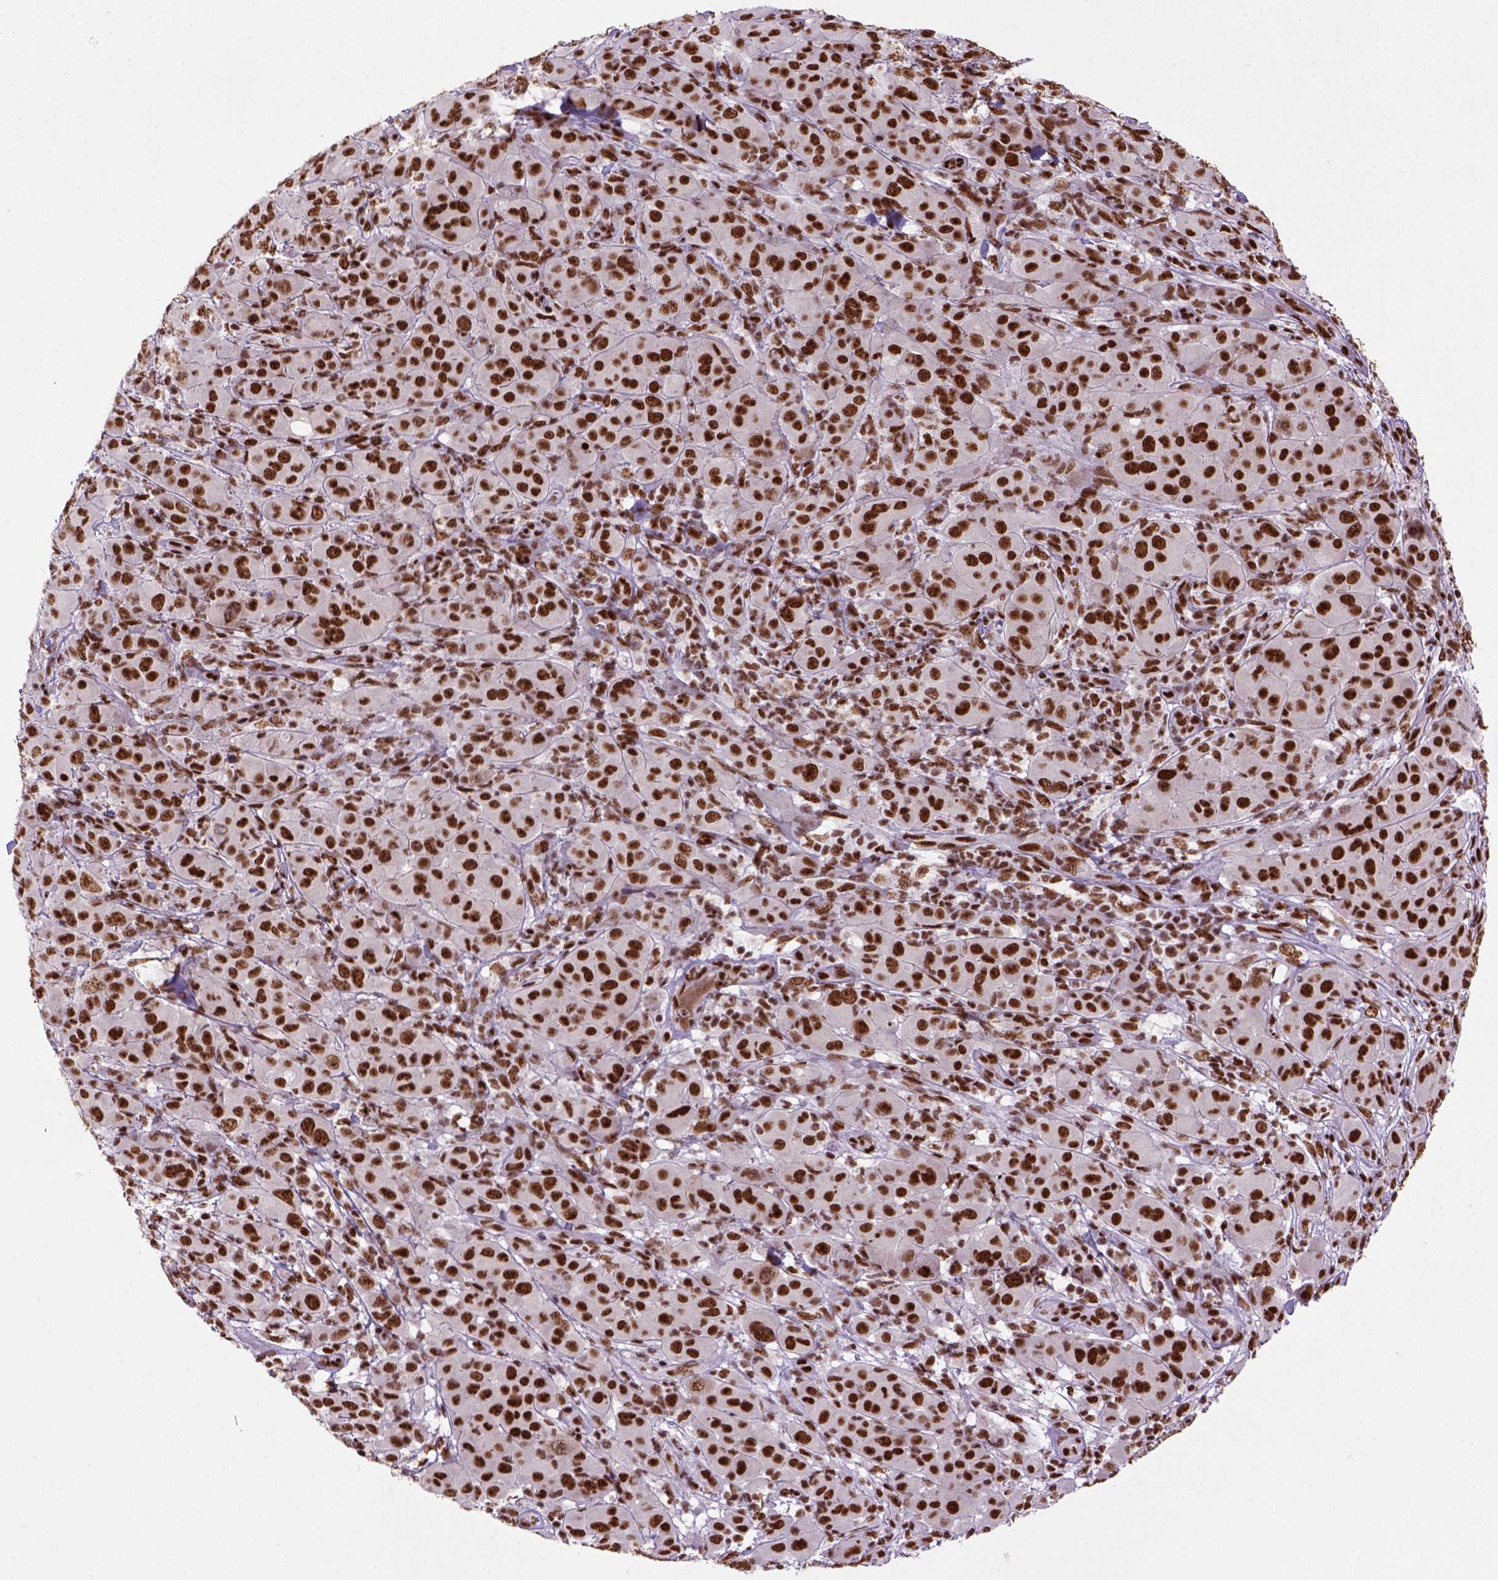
{"staining": {"intensity": "strong", "quantity": ">75%", "location": "nuclear"}, "tissue": "melanoma", "cell_type": "Tumor cells", "image_type": "cancer", "snomed": [{"axis": "morphology", "description": "Malignant melanoma, NOS"}, {"axis": "topography", "description": "Skin"}], "caption": "Melanoma stained with IHC displays strong nuclear positivity in approximately >75% of tumor cells.", "gene": "NSMCE2", "patient": {"sex": "female", "age": 87}}